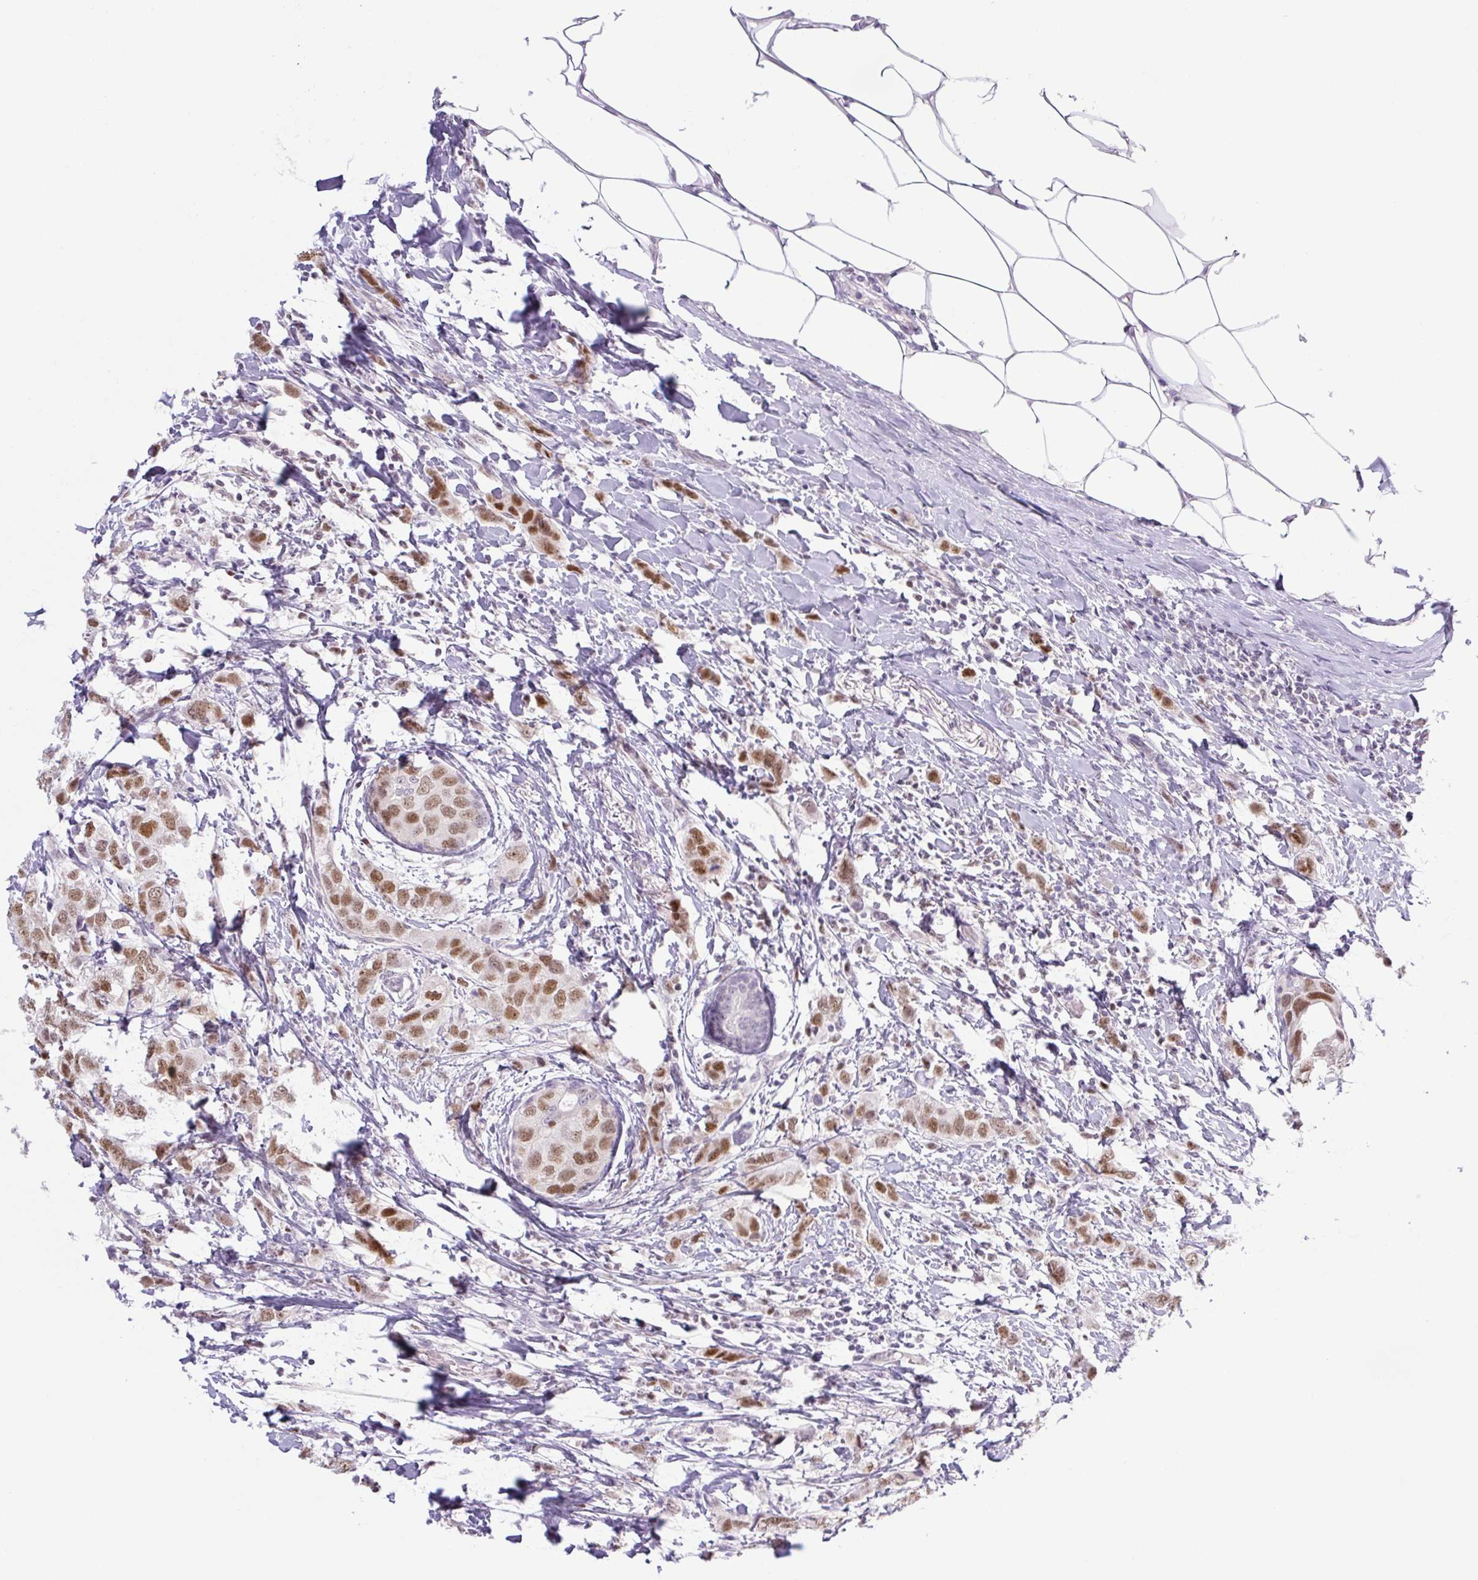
{"staining": {"intensity": "moderate", "quantity": ">75%", "location": "nuclear"}, "tissue": "breast cancer", "cell_type": "Tumor cells", "image_type": "cancer", "snomed": [{"axis": "morphology", "description": "Duct carcinoma"}, {"axis": "topography", "description": "Breast"}], "caption": "Breast cancer stained with DAB (3,3'-diaminobenzidine) immunohistochemistry displays medium levels of moderate nuclear staining in approximately >75% of tumor cells. (DAB (3,3'-diaminobenzidine) IHC with brightfield microscopy, high magnification).", "gene": "TLE3", "patient": {"sex": "female", "age": 50}}